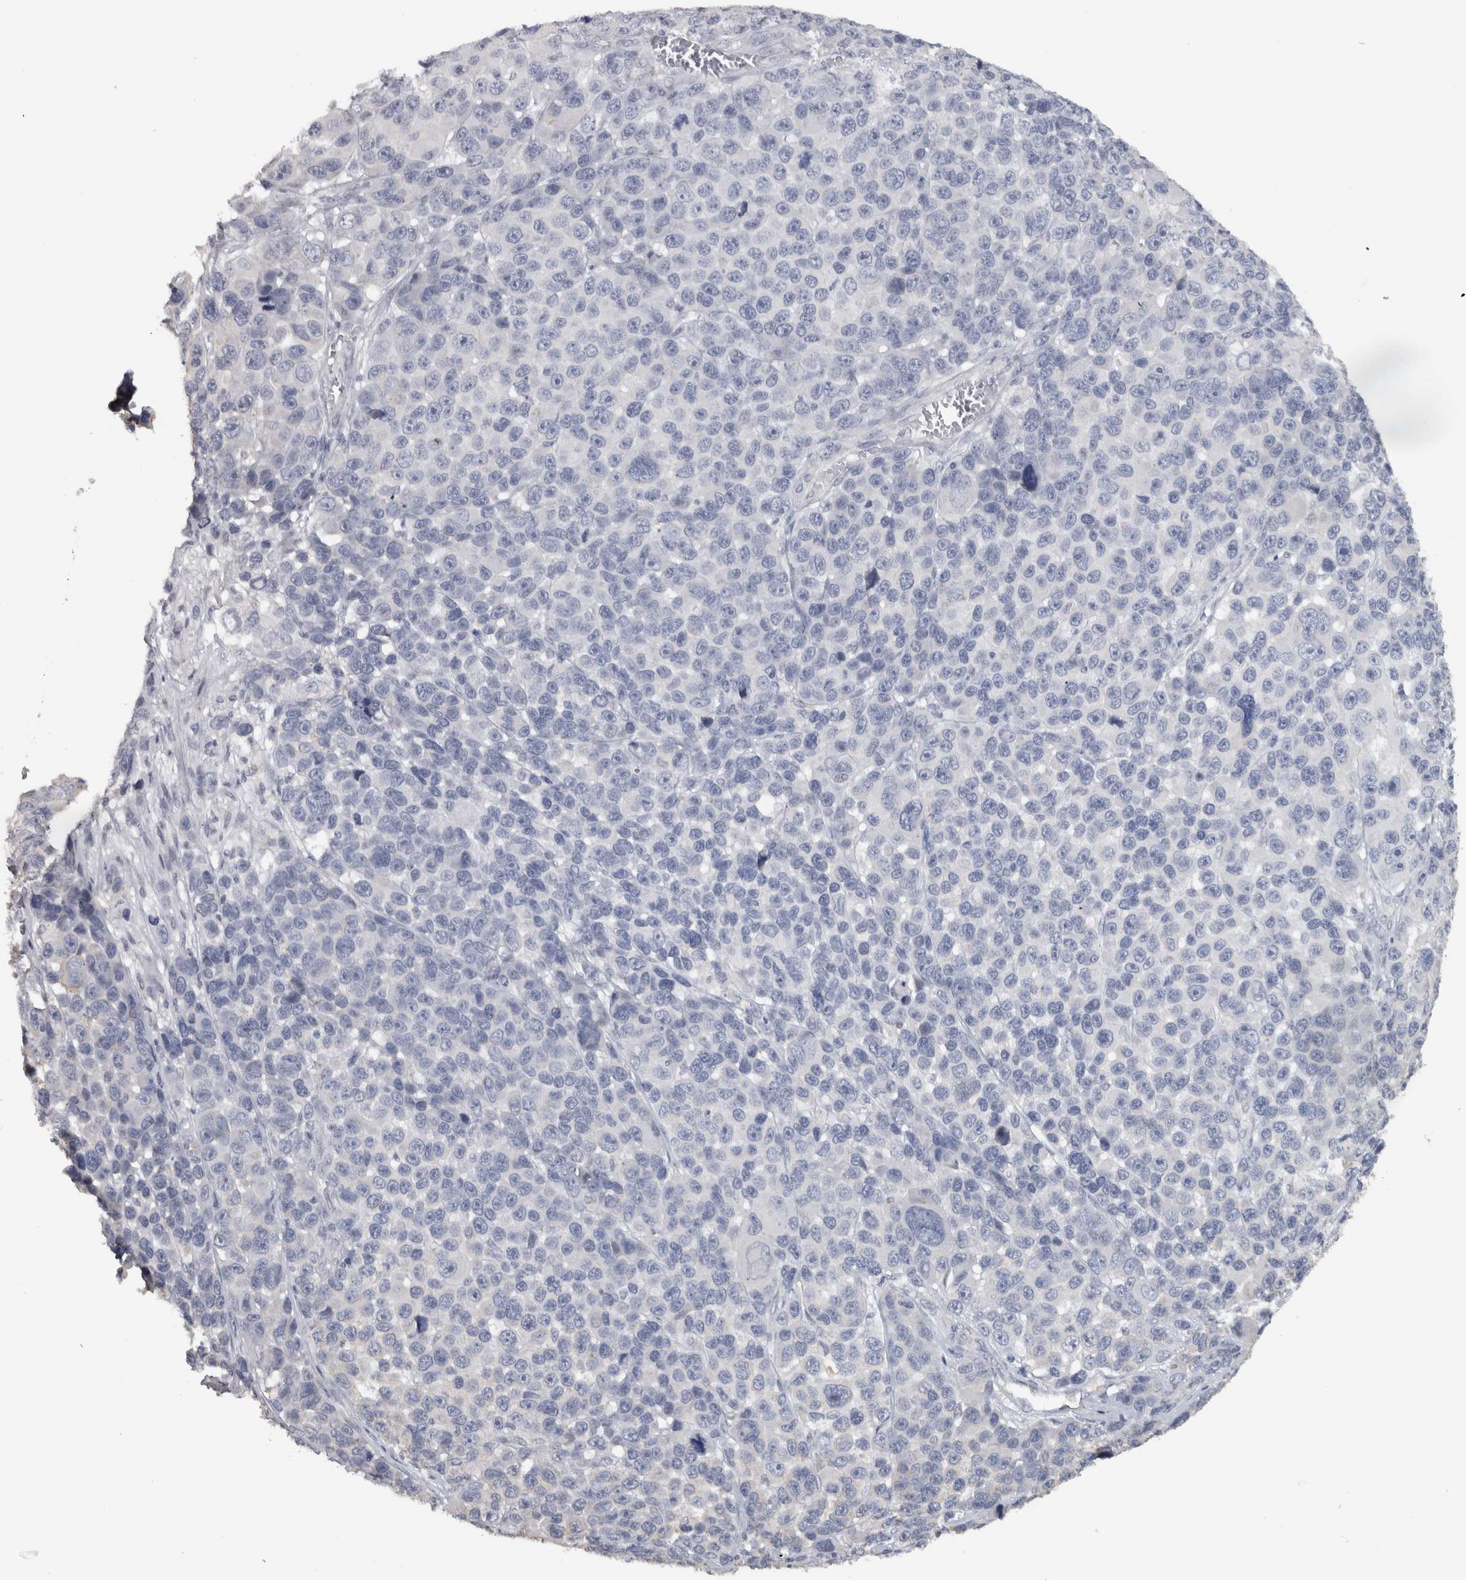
{"staining": {"intensity": "negative", "quantity": "none", "location": "none"}, "tissue": "melanoma", "cell_type": "Tumor cells", "image_type": "cancer", "snomed": [{"axis": "morphology", "description": "Malignant melanoma, NOS"}, {"axis": "topography", "description": "Skin"}], "caption": "This is a micrograph of IHC staining of malignant melanoma, which shows no positivity in tumor cells.", "gene": "NECAB1", "patient": {"sex": "male", "age": 53}}